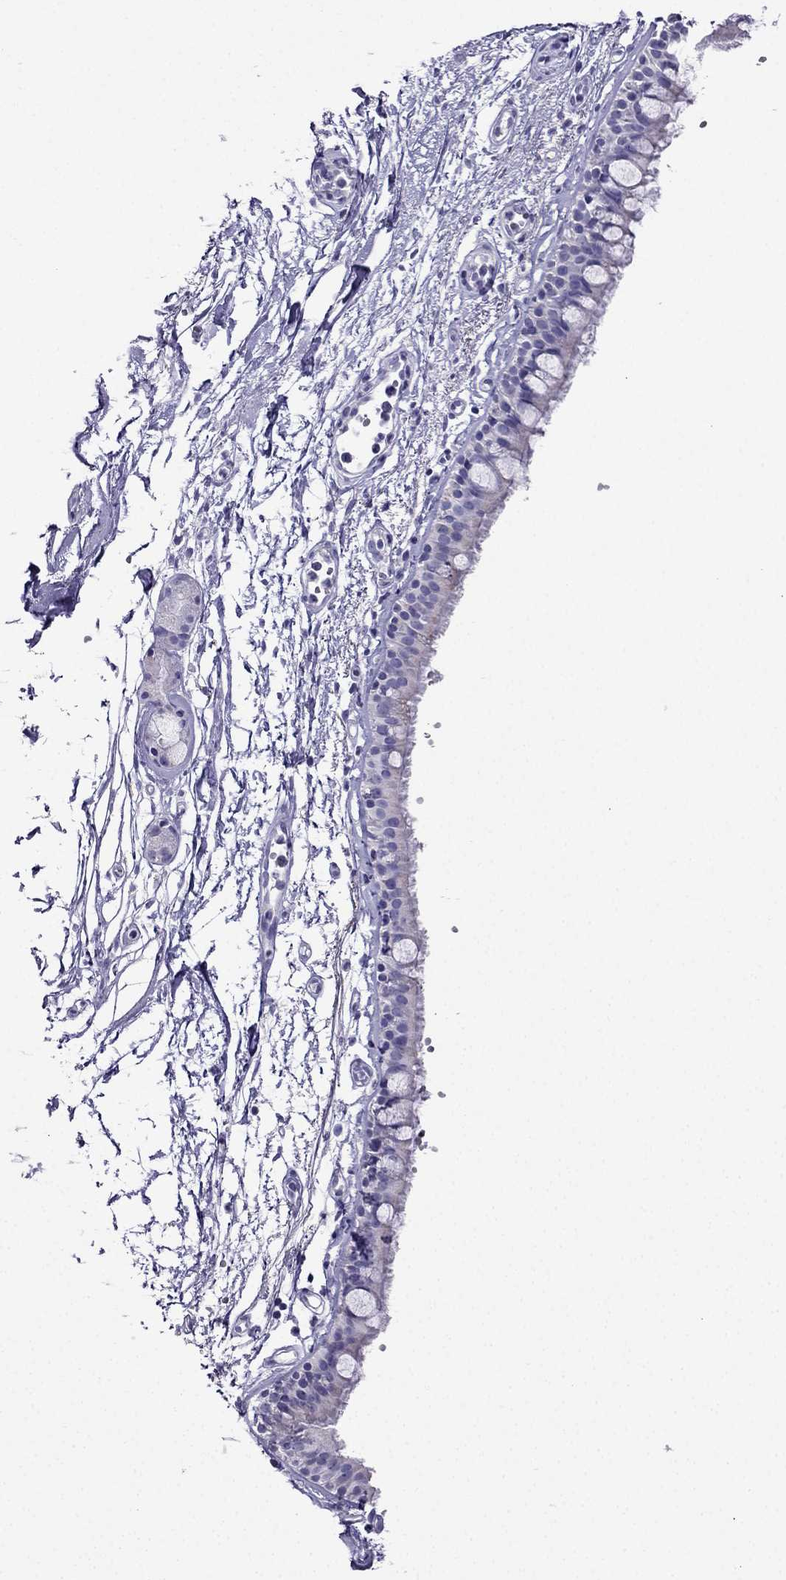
{"staining": {"intensity": "negative", "quantity": "none", "location": "none"}, "tissue": "bronchus", "cell_type": "Respiratory epithelial cells", "image_type": "normal", "snomed": [{"axis": "morphology", "description": "Normal tissue, NOS"}, {"axis": "topography", "description": "Cartilage tissue"}, {"axis": "topography", "description": "Bronchus"}], "caption": "Immunohistochemistry (IHC) histopathology image of benign human bronchus stained for a protein (brown), which exhibits no staining in respiratory epithelial cells. The staining was performed using DAB (3,3'-diaminobenzidine) to visualize the protein expression in brown, while the nuclei were stained in blue with hematoxylin (Magnification: 20x).", "gene": "KIF5A", "patient": {"sex": "male", "age": 66}}